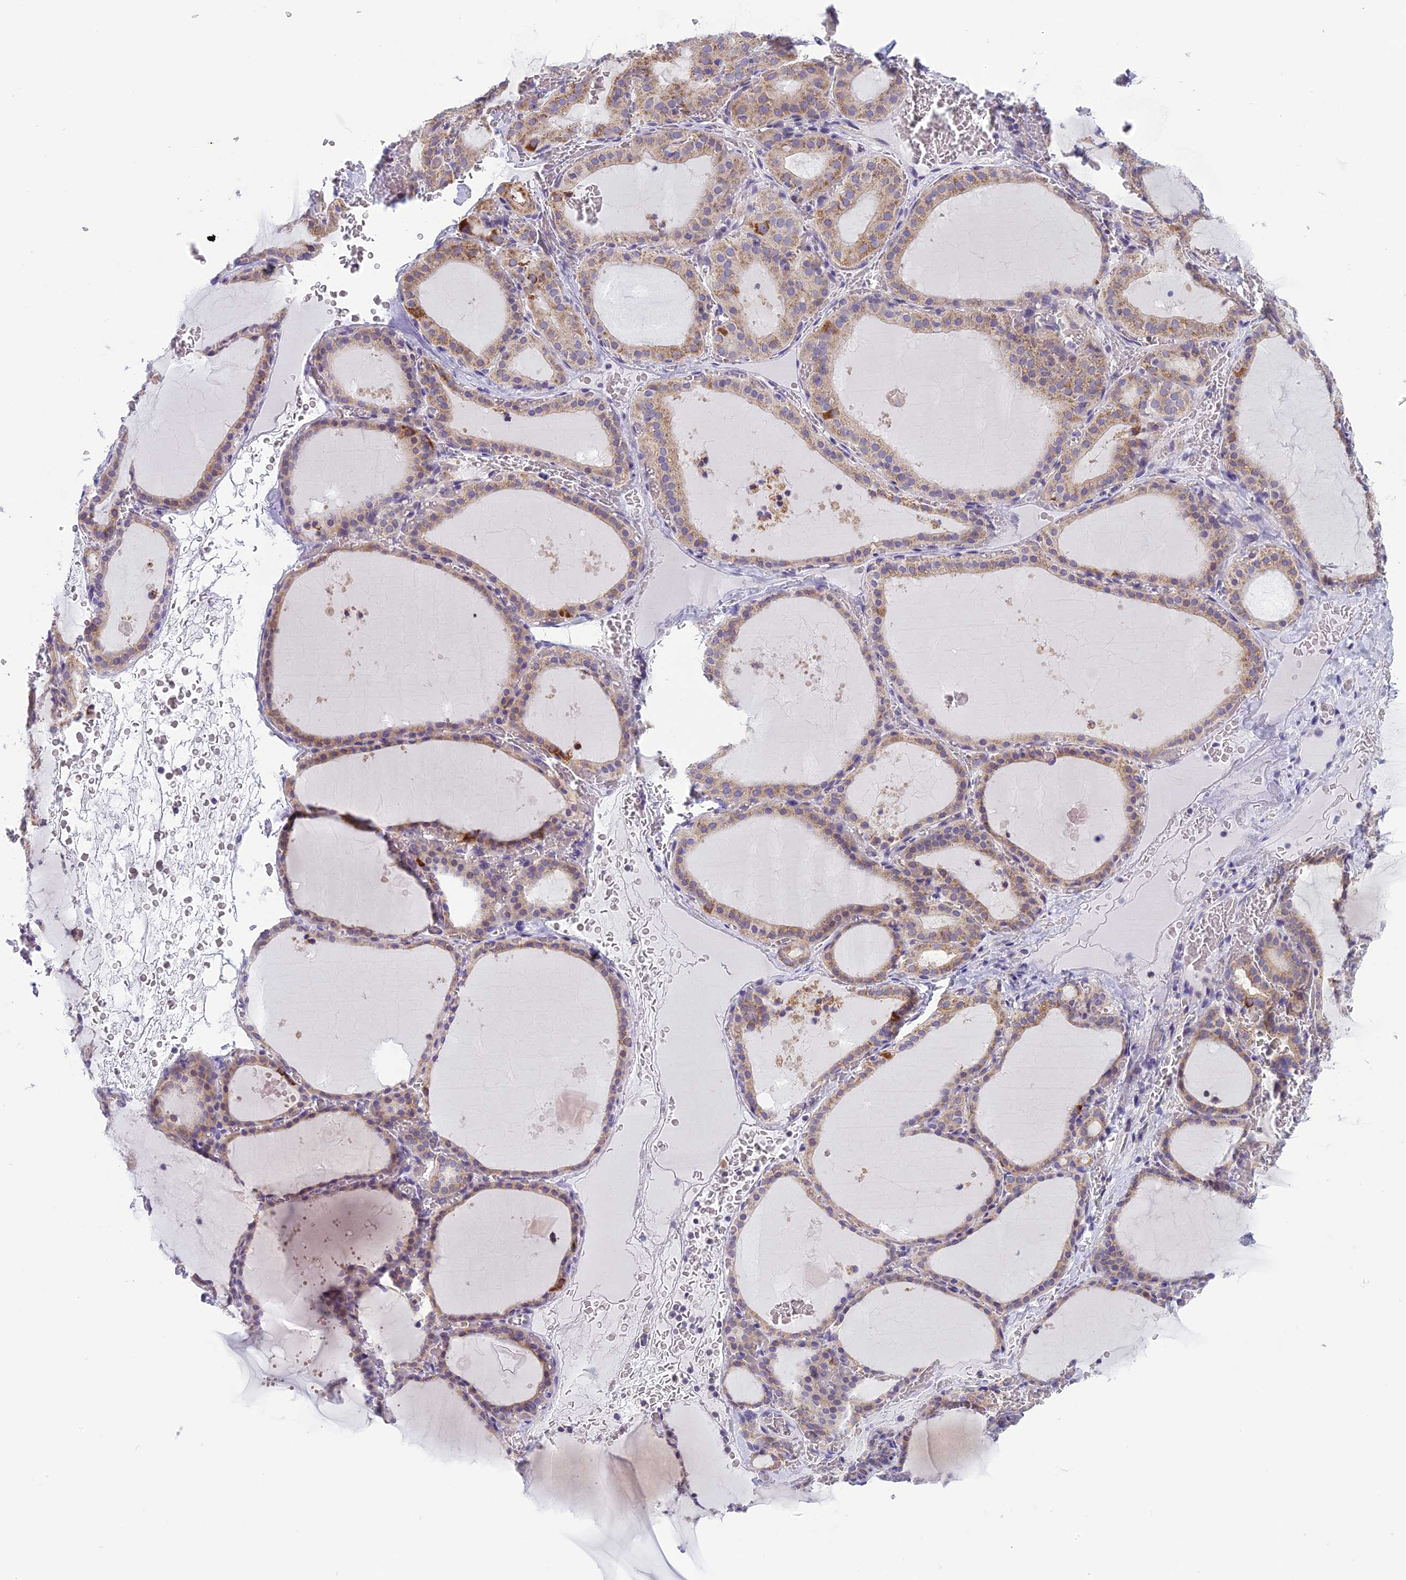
{"staining": {"intensity": "weak", "quantity": ">75%", "location": "cytoplasmic/membranous"}, "tissue": "thyroid gland", "cell_type": "Glandular cells", "image_type": "normal", "snomed": [{"axis": "morphology", "description": "Normal tissue, NOS"}, {"axis": "topography", "description": "Thyroid gland"}], "caption": "Brown immunohistochemical staining in benign thyroid gland displays weak cytoplasmic/membranous staining in approximately >75% of glandular cells.", "gene": "ARHGEF37", "patient": {"sex": "female", "age": 39}}